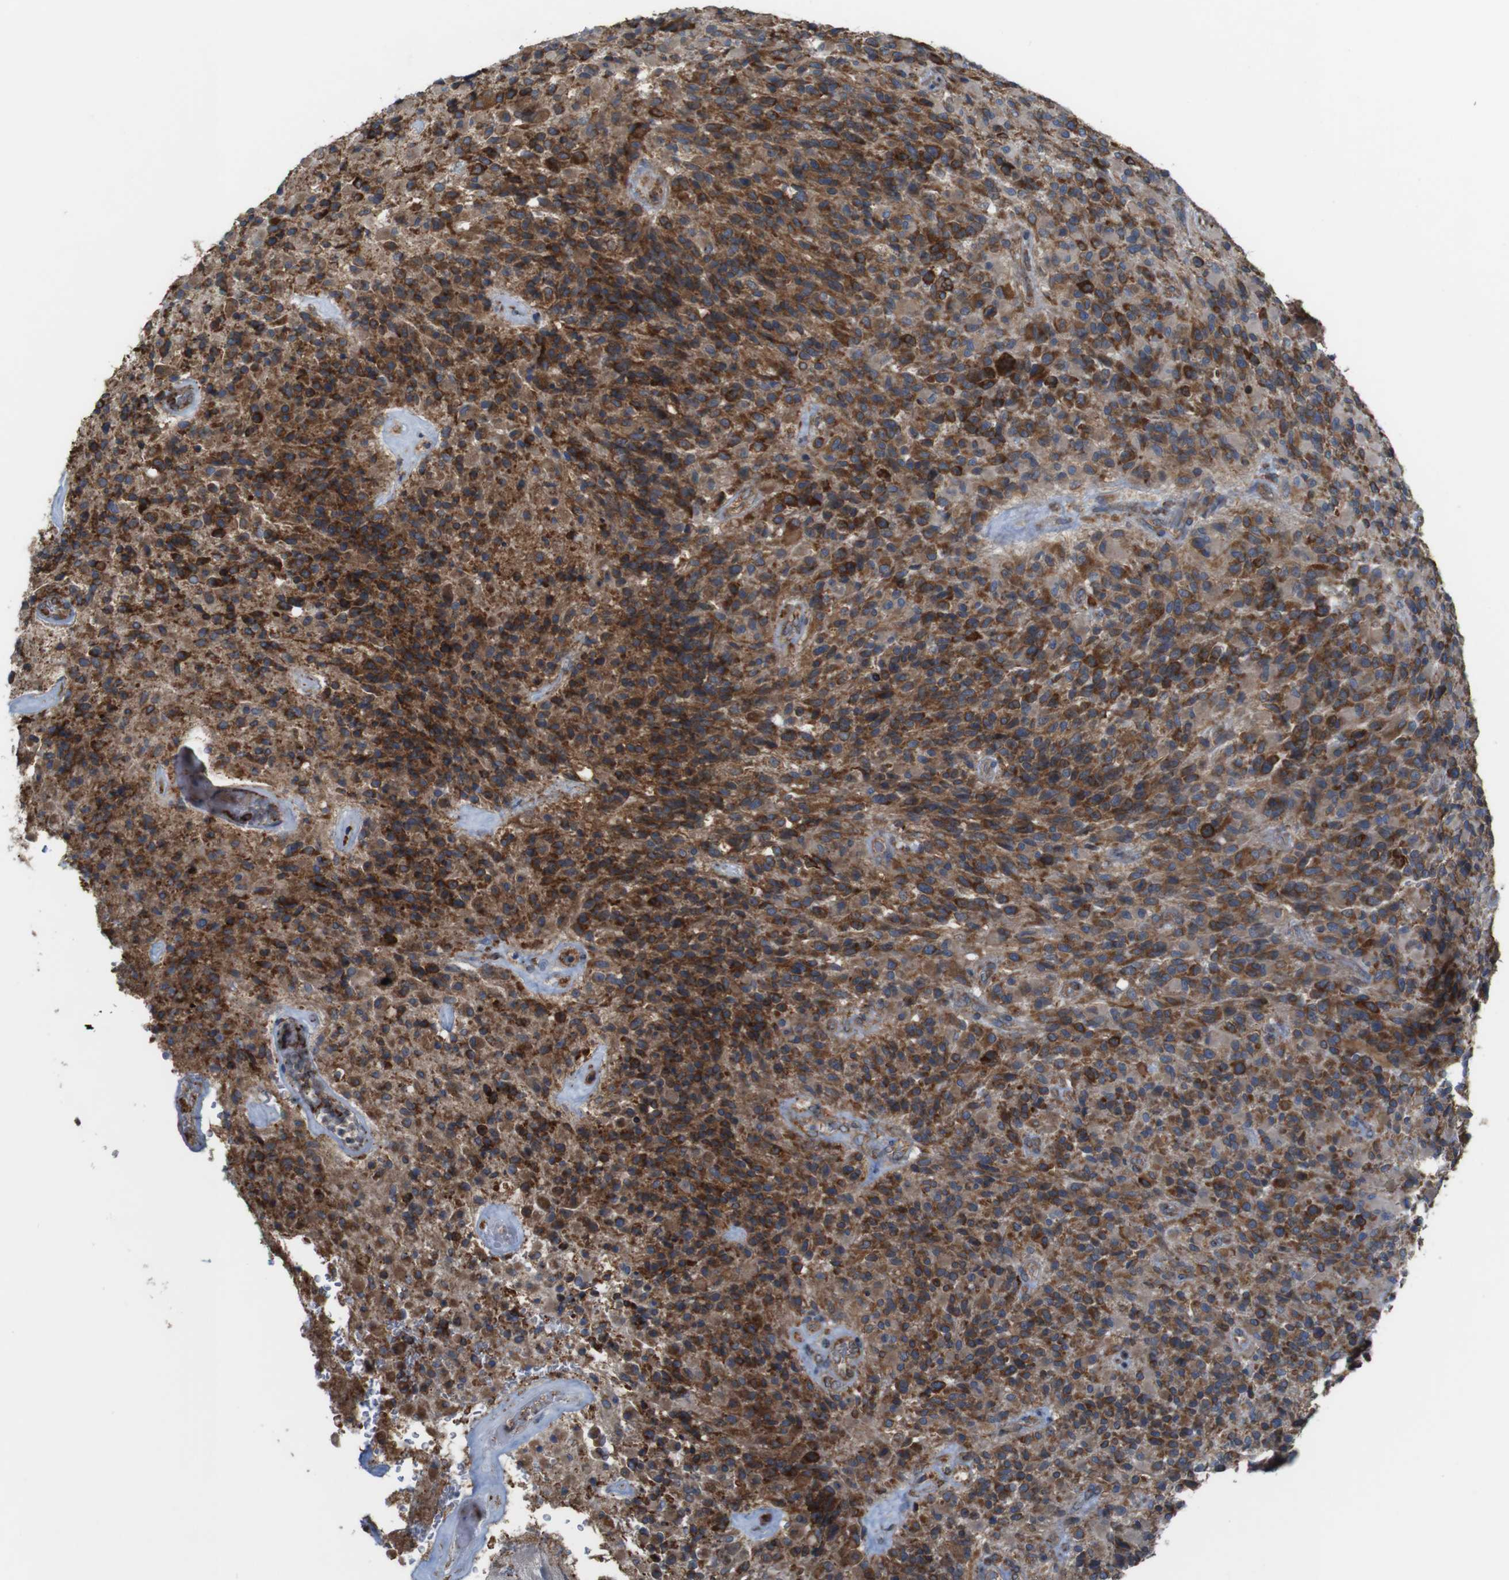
{"staining": {"intensity": "moderate", "quantity": ">75%", "location": "cytoplasmic/membranous"}, "tissue": "glioma", "cell_type": "Tumor cells", "image_type": "cancer", "snomed": [{"axis": "morphology", "description": "Glioma, malignant, High grade"}, {"axis": "topography", "description": "Brain"}], "caption": "DAB immunohistochemical staining of human malignant high-grade glioma shows moderate cytoplasmic/membranous protein staining in about >75% of tumor cells.", "gene": "UGGT1", "patient": {"sex": "male", "age": 71}}